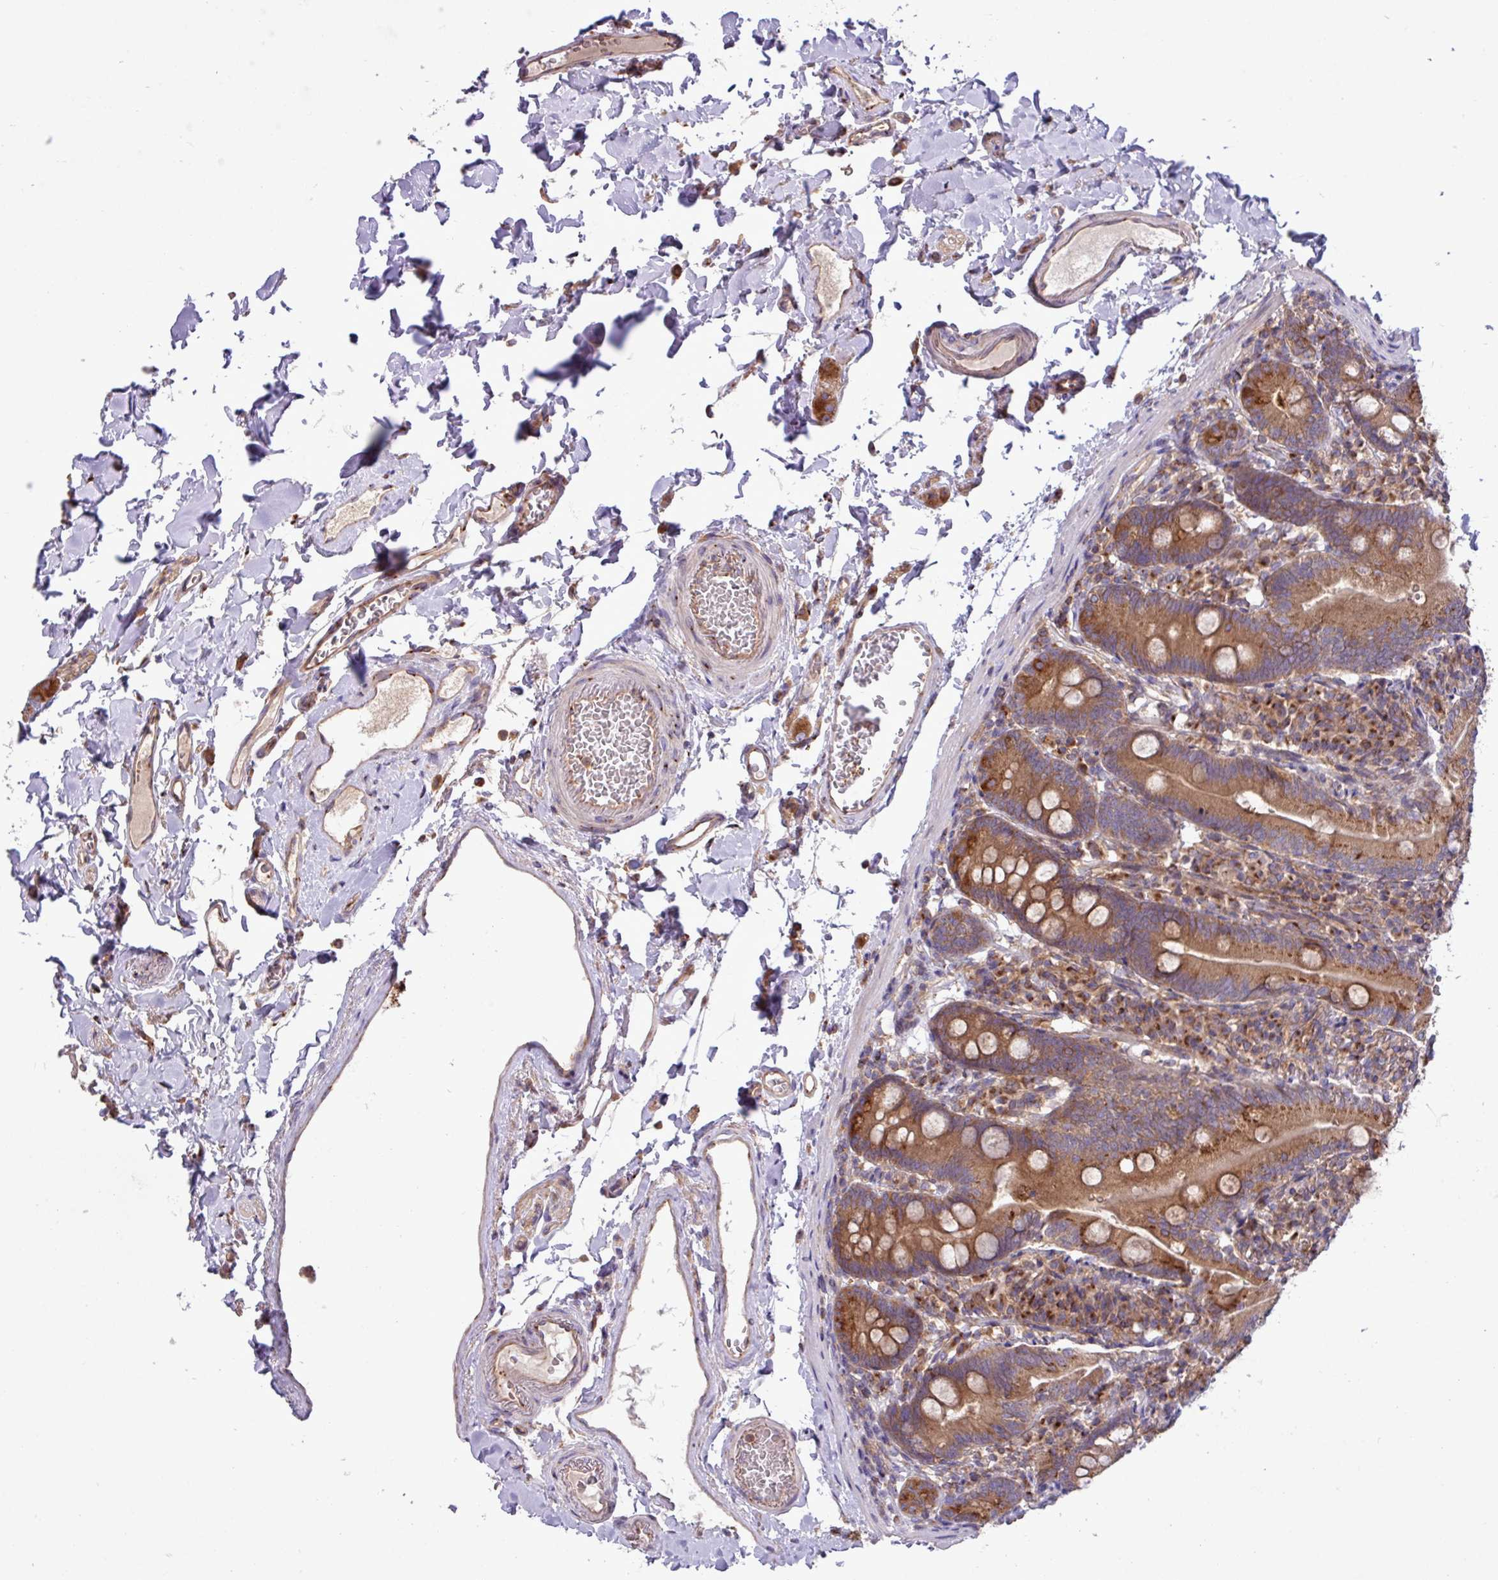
{"staining": {"intensity": "strong", "quantity": ">75%", "location": "cytoplasmic/membranous"}, "tissue": "duodenum", "cell_type": "Glandular cells", "image_type": "normal", "snomed": [{"axis": "morphology", "description": "Normal tissue, NOS"}, {"axis": "topography", "description": "Duodenum"}], "caption": "Immunohistochemistry (IHC) of unremarkable duodenum shows high levels of strong cytoplasmic/membranous positivity in about >75% of glandular cells. Immunohistochemistry stains the protein of interest in brown and the nuclei are stained blue.", "gene": "RAB19", "patient": {"sex": "female", "age": 67}}